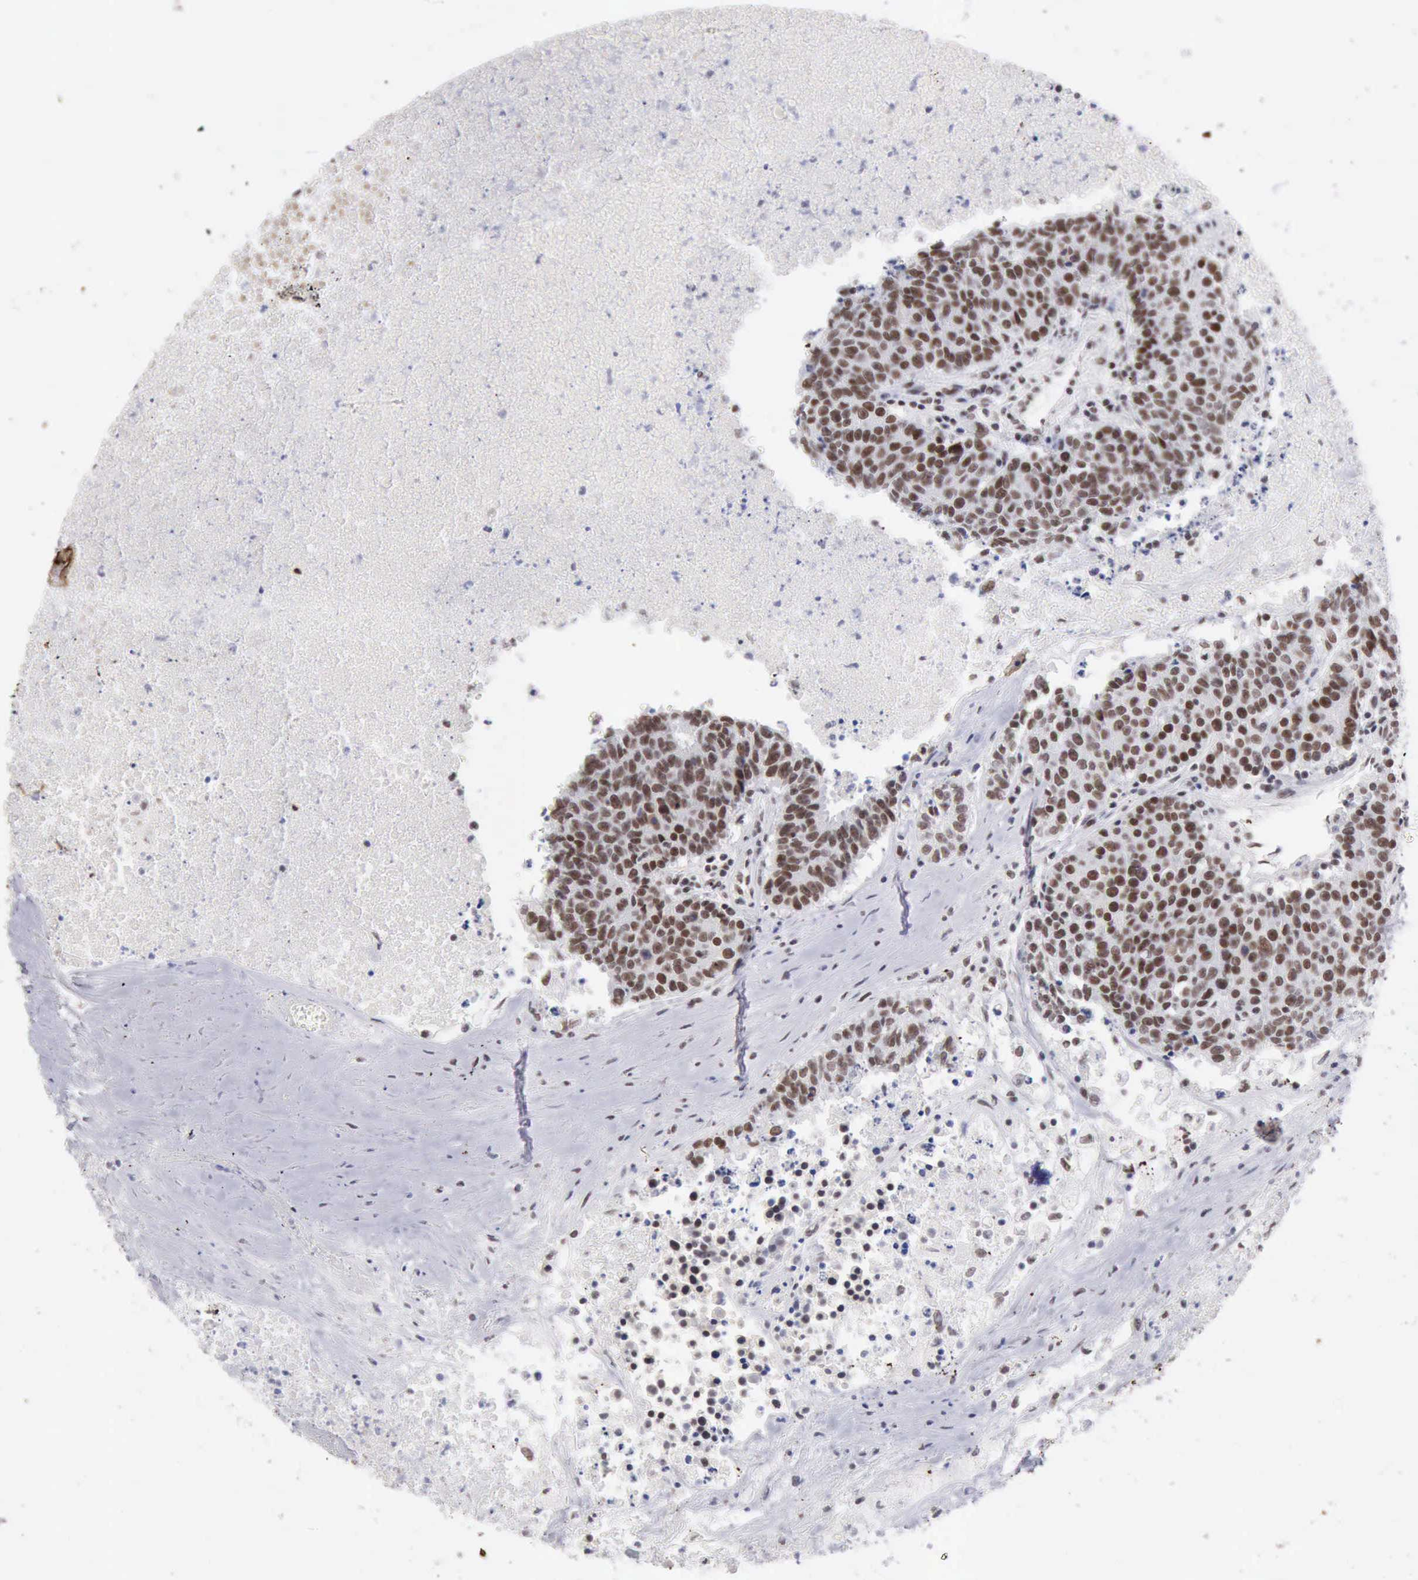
{"staining": {"intensity": "moderate", "quantity": ">75%", "location": "nuclear"}, "tissue": "colorectal cancer", "cell_type": "Tumor cells", "image_type": "cancer", "snomed": [{"axis": "morphology", "description": "Adenocarcinoma, NOS"}, {"axis": "topography", "description": "Colon"}], "caption": "This is a histology image of IHC staining of colorectal cancer (adenocarcinoma), which shows moderate positivity in the nuclear of tumor cells.", "gene": "TAF1", "patient": {"sex": "female", "age": 53}}